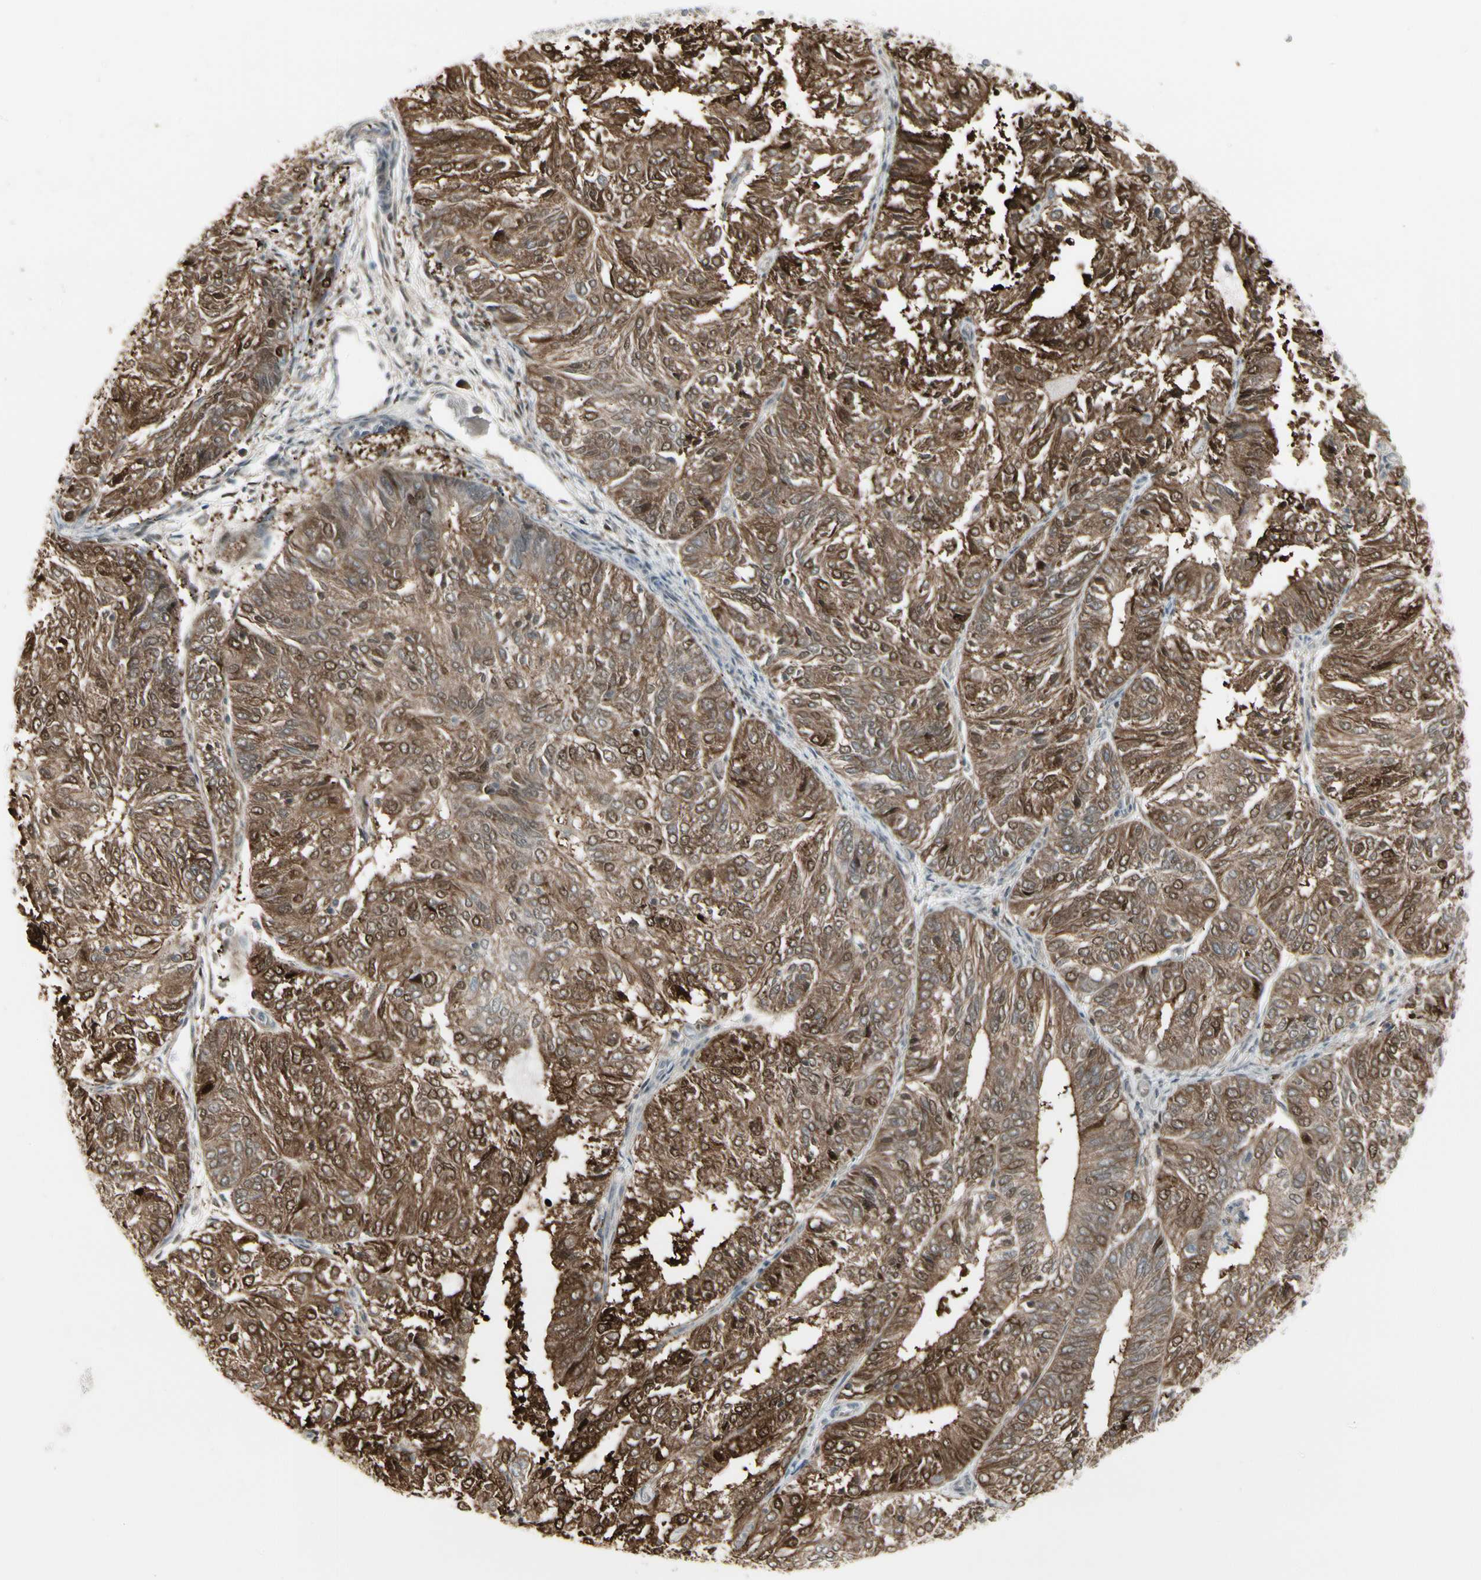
{"staining": {"intensity": "strong", "quantity": ">75%", "location": "cytoplasmic/membranous,nuclear"}, "tissue": "endometrial cancer", "cell_type": "Tumor cells", "image_type": "cancer", "snomed": [{"axis": "morphology", "description": "Adenocarcinoma, NOS"}, {"axis": "topography", "description": "Uterus"}], "caption": "This histopathology image displays IHC staining of endometrial cancer (adenocarcinoma), with high strong cytoplasmic/membranous and nuclear staining in about >75% of tumor cells.", "gene": "IGFBP6", "patient": {"sex": "female", "age": 60}}